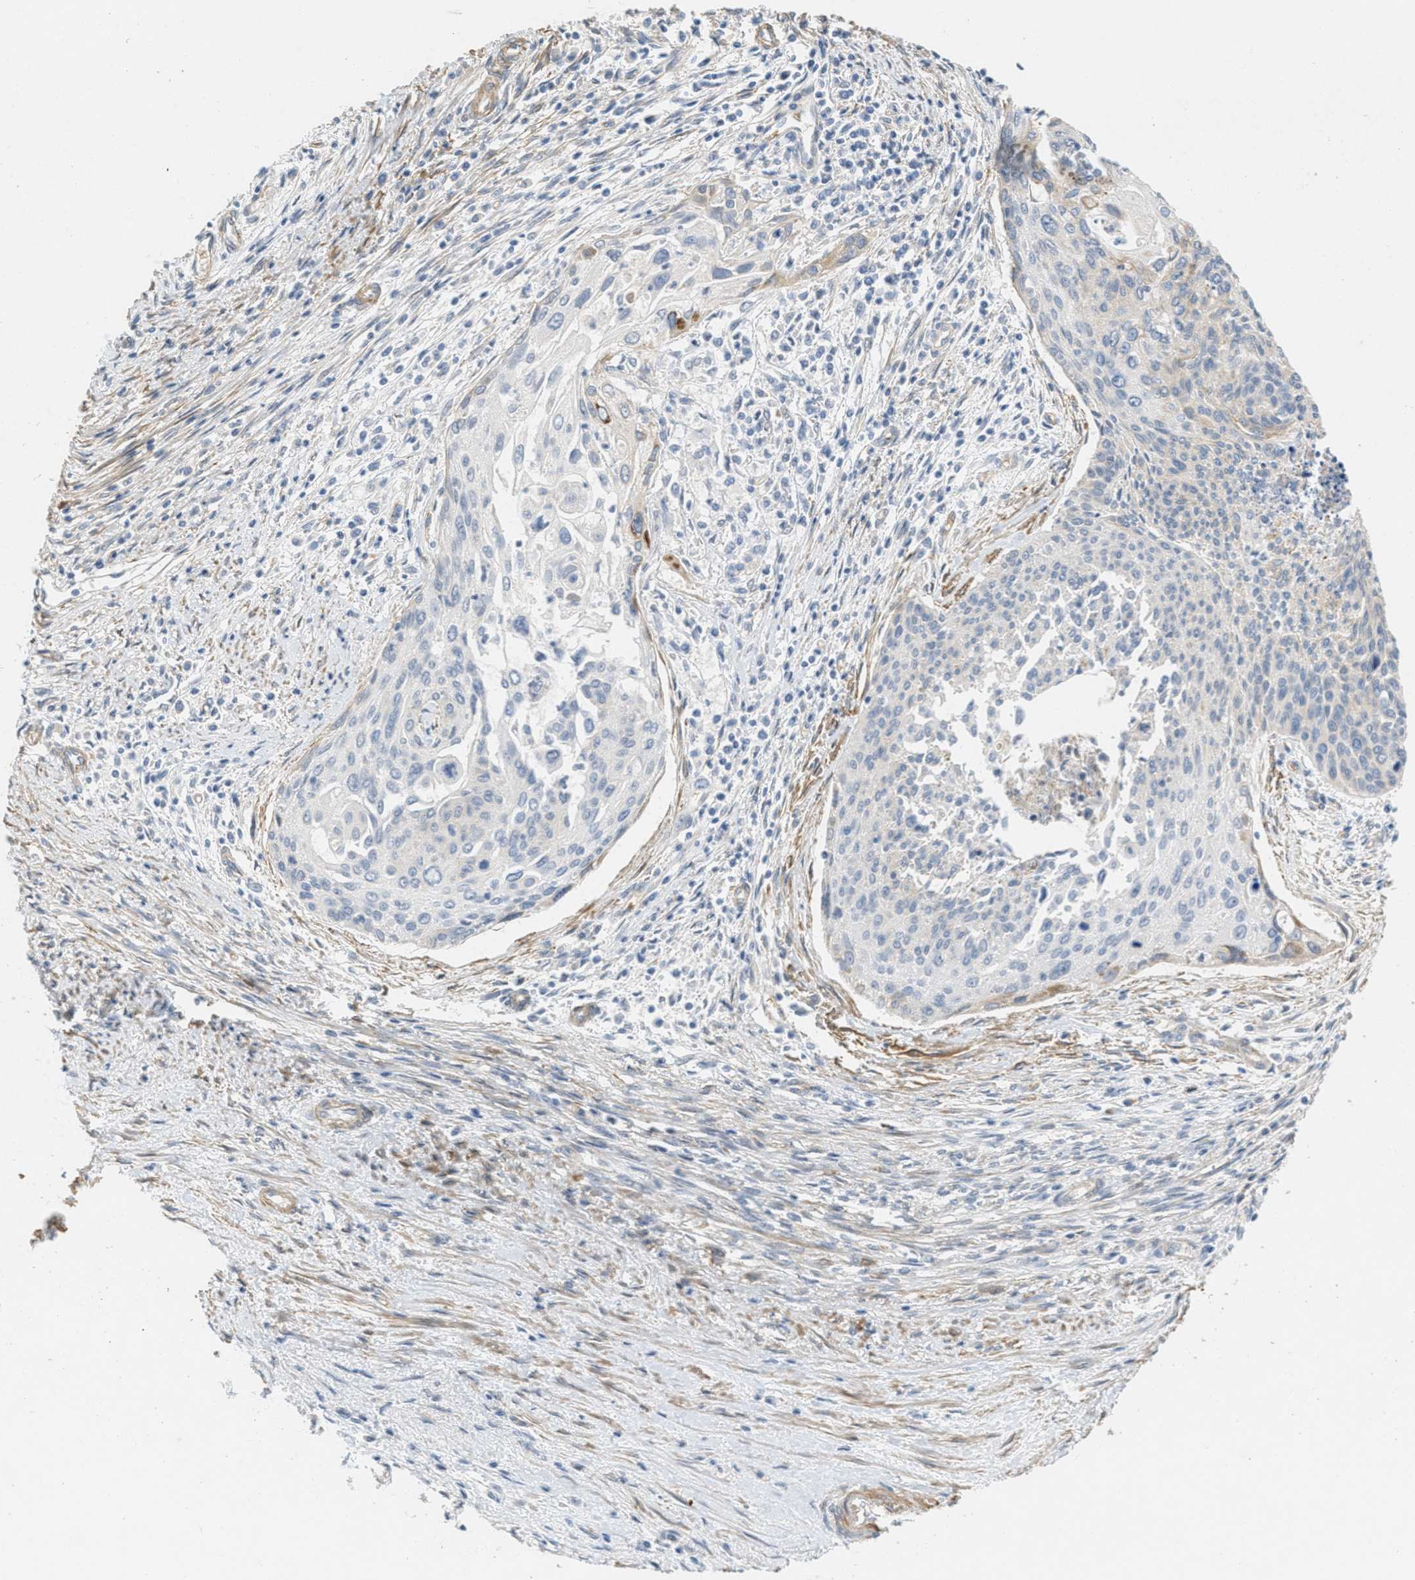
{"staining": {"intensity": "negative", "quantity": "none", "location": "none"}, "tissue": "cervical cancer", "cell_type": "Tumor cells", "image_type": "cancer", "snomed": [{"axis": "morphology", "description": "Squamous cell carcinoma, NOS"}, {"axis": "topography", "description": "Cervix"}], "caption": "DAB immunohistochemical staining of cervical cancer (squamous cell carcinoma) shows no significant staining in tumor cells. The staining is performed using DAB brown chromogen with nuclei counter-stained in using hematoxylin.", "gene": "MRS2", "patient": {"sex": "female", "age": 55}}